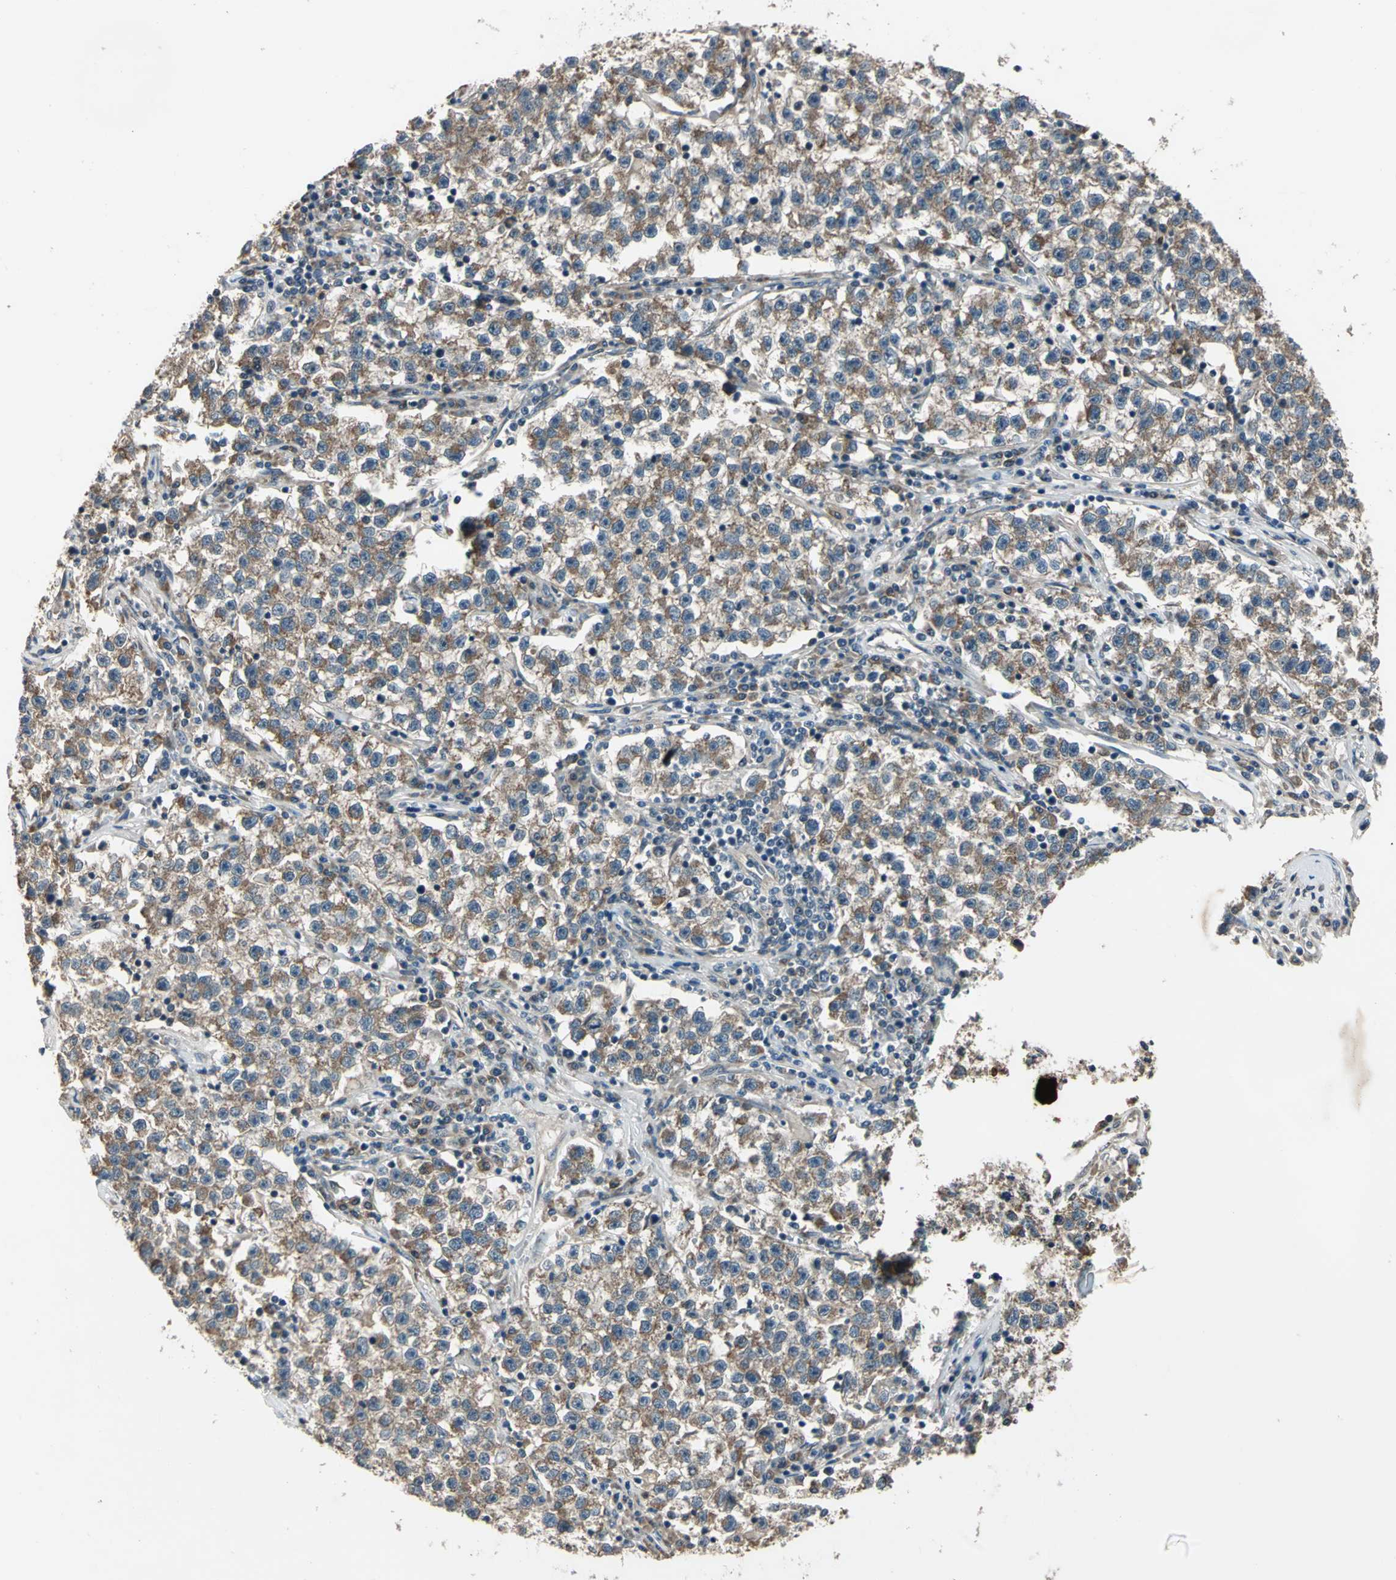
{"staining": {"intensity": "moderate", "quantity": ">75%", "location": "cytoplasmic/membranous"}, "tissue": "testis cancer", "cell_type": "Tumor cells", "image_type": "cancer", "snomed": [{"axis": "morphology", "description": "Seminoma, NOS"}, {"axis": "topography", "description": "Testis"}], "caption": "The immunohistochemical stain shows moderate cytoplasmic/membranous staining in tumor cells of seminoma (testis) tissue.", "gene": "EXD2", "patient": {"sex": "male", "age": 22}}